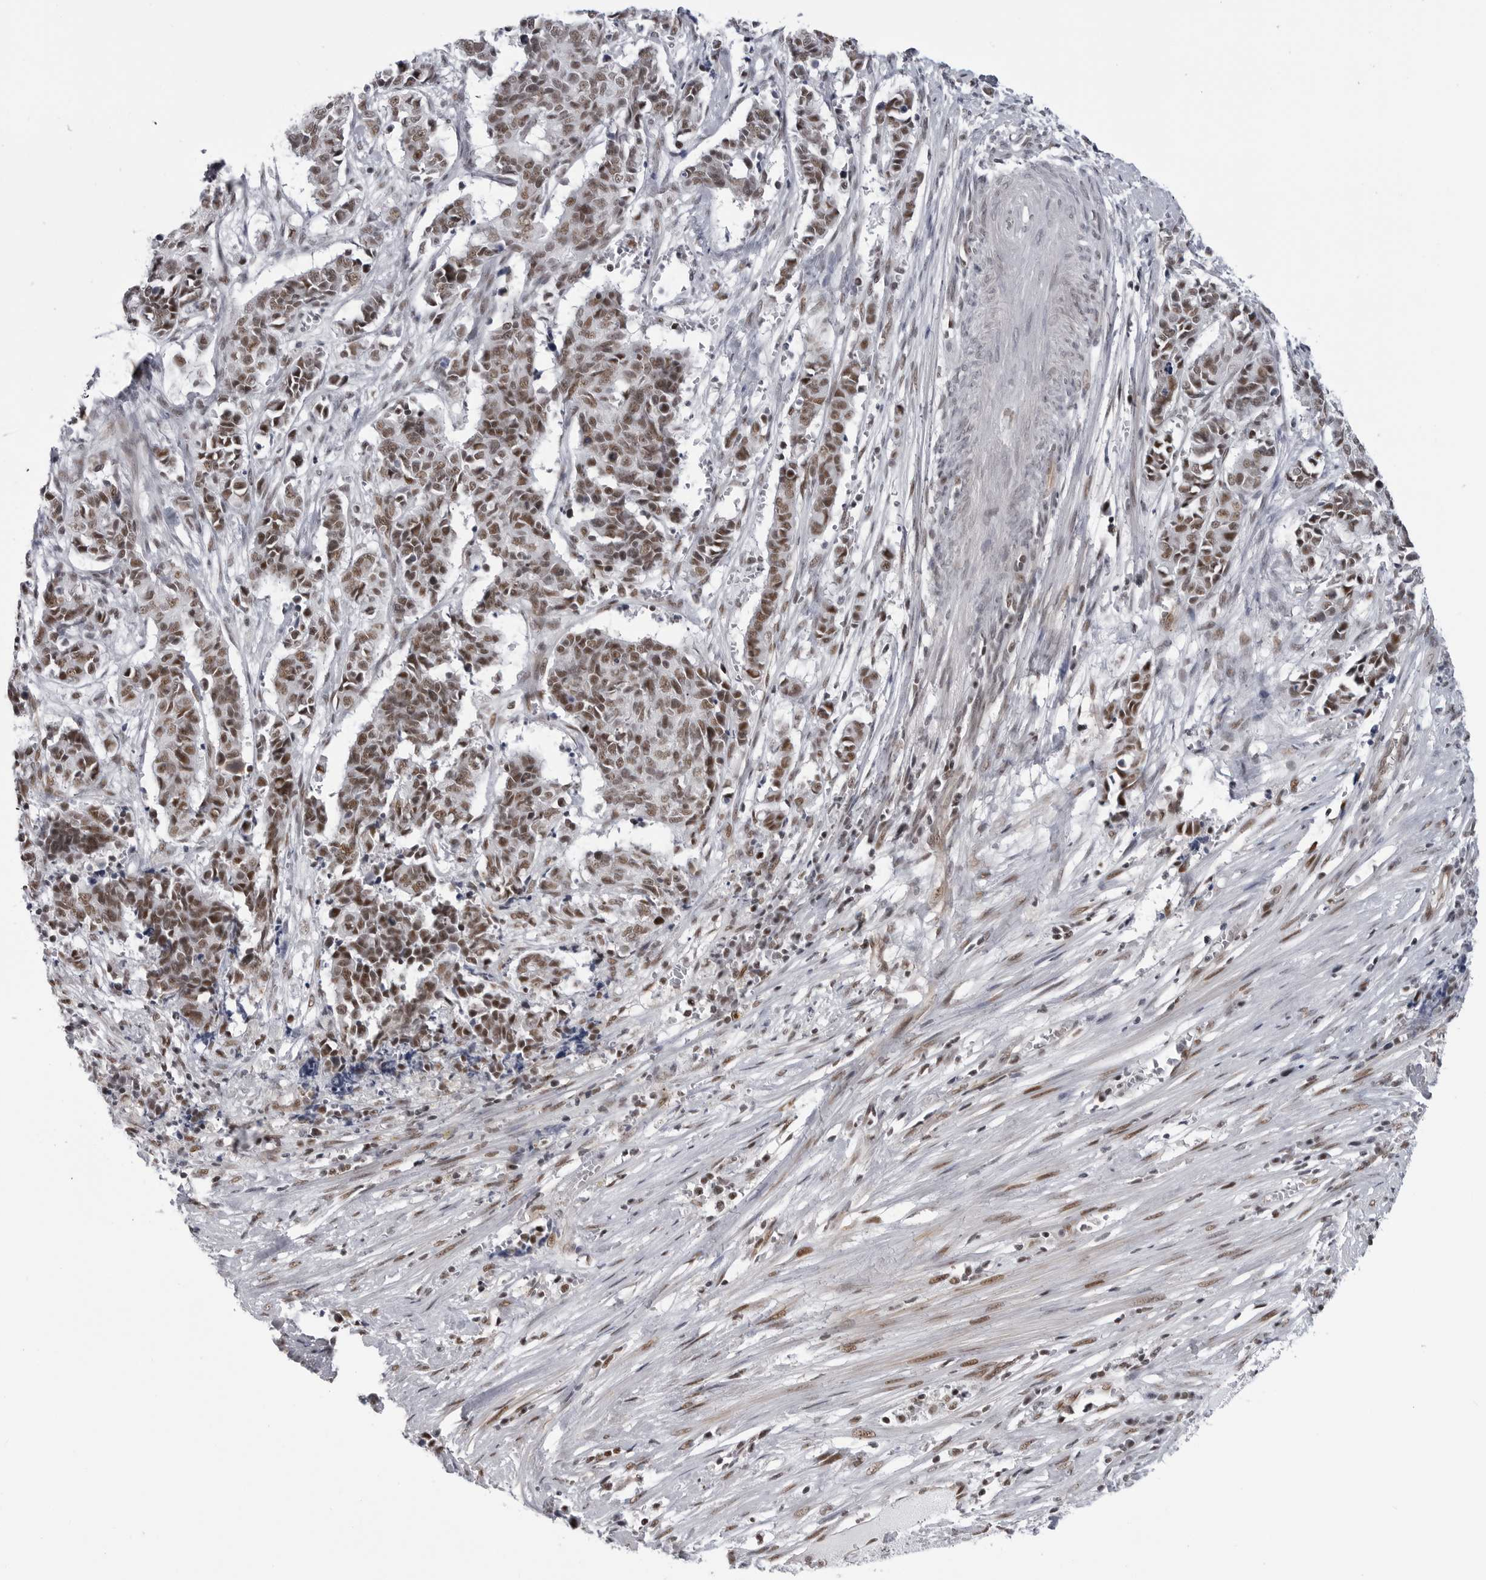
{"staining": {"intensity": "moderate", "quantity": ">75%", "location": "nuclear"}, "tissue": "cervical cancer", "cell_type": "Tumor cells", "image_type": "cancer", "snomed": [{"axis": "morphology", "description": "Normal tissue, NOS"}, {"axis": "morphology", "description": "Squamous cell carcinoma, NOS"}, {"axis": "topography", "description": "Cervix"}], "caption": "About >75% of tumor cells in human cervical squamous cell carcinoma reveal moderate nuclear protein positivity as visualized by brown immunohistochemical staining.", "gene": "RNF26", "patient": {"sex": "female", "age": 35}}